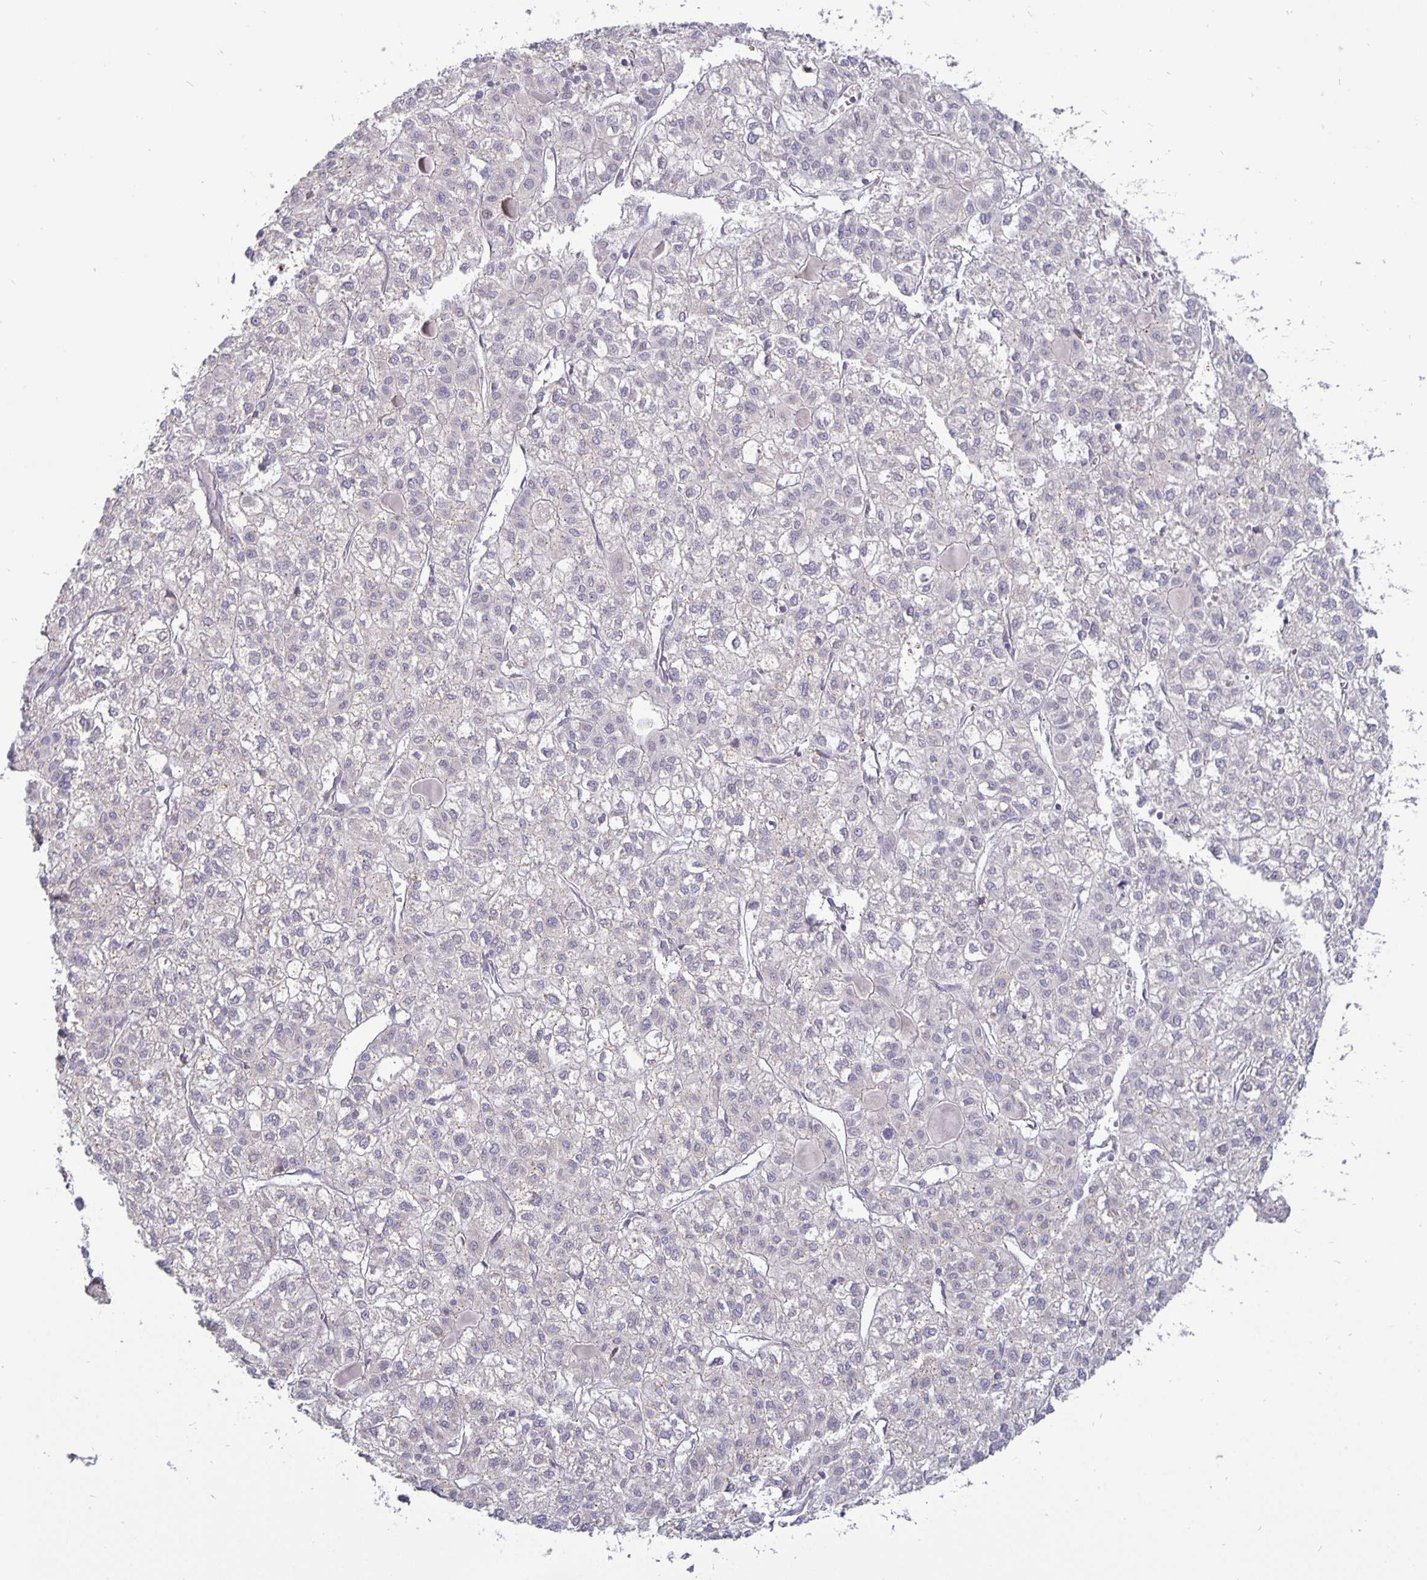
{"staining": {"intensity": "negative", "quantity": "none", "location": "none"}, "tissue": "liver cancer", "cell_type": "Tumor cells", "image_type": "cancer", "snomed": [{"axis": "morphology", "description": "Carcinoma, Hepatocellular, NOS"}, {"axis": "topography", "description": "Liver"}], "caption": "Liver cancer (hepatocellular carcinoma) was stained to show a protein in brown. There is no significant staining in tumor cells.", "gene": "ERBB2", "patient": {"sex": "female", "age": 43}}